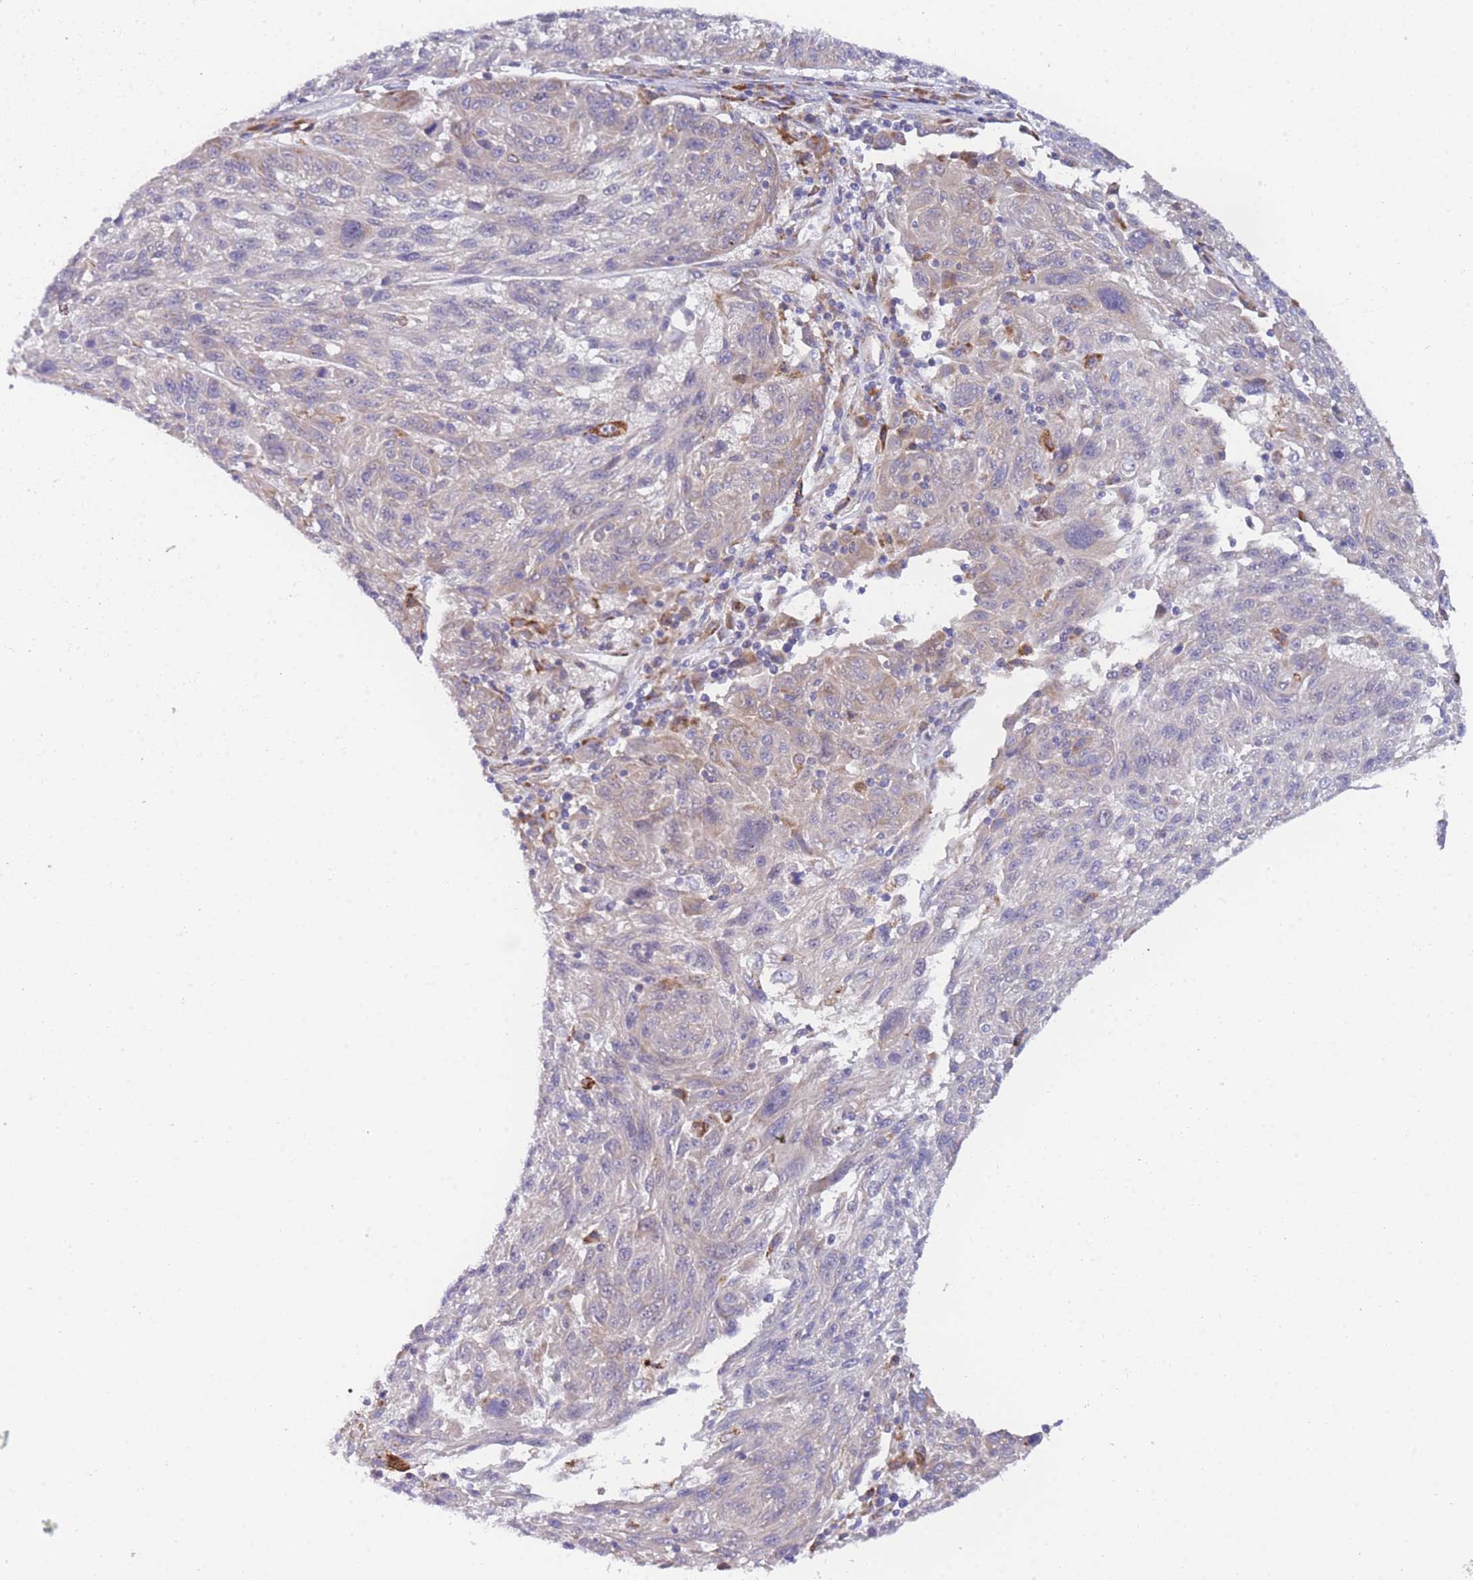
{"staining": {"intensity": "negative", "quantity": "none", "location": "none"}, "tissue": "melanoma", "cell_type": "Tumor cells", "image_type": "cancer", "snomed": [{"axis": "morphology", "description": "Malignant melanoma, NOS"}, {"axis": "topography", "description": "Skin"}], "caption": "High magnification brightfield microscopy of malignant melanoma stained with DAB (3,3'-diaminobenzidine) (brown) and counterstained with hematoxylin (blue): tumor cells show no significant staining.", "gene": "ZNF510", "patient": {"sex": "male", "age": 53}}